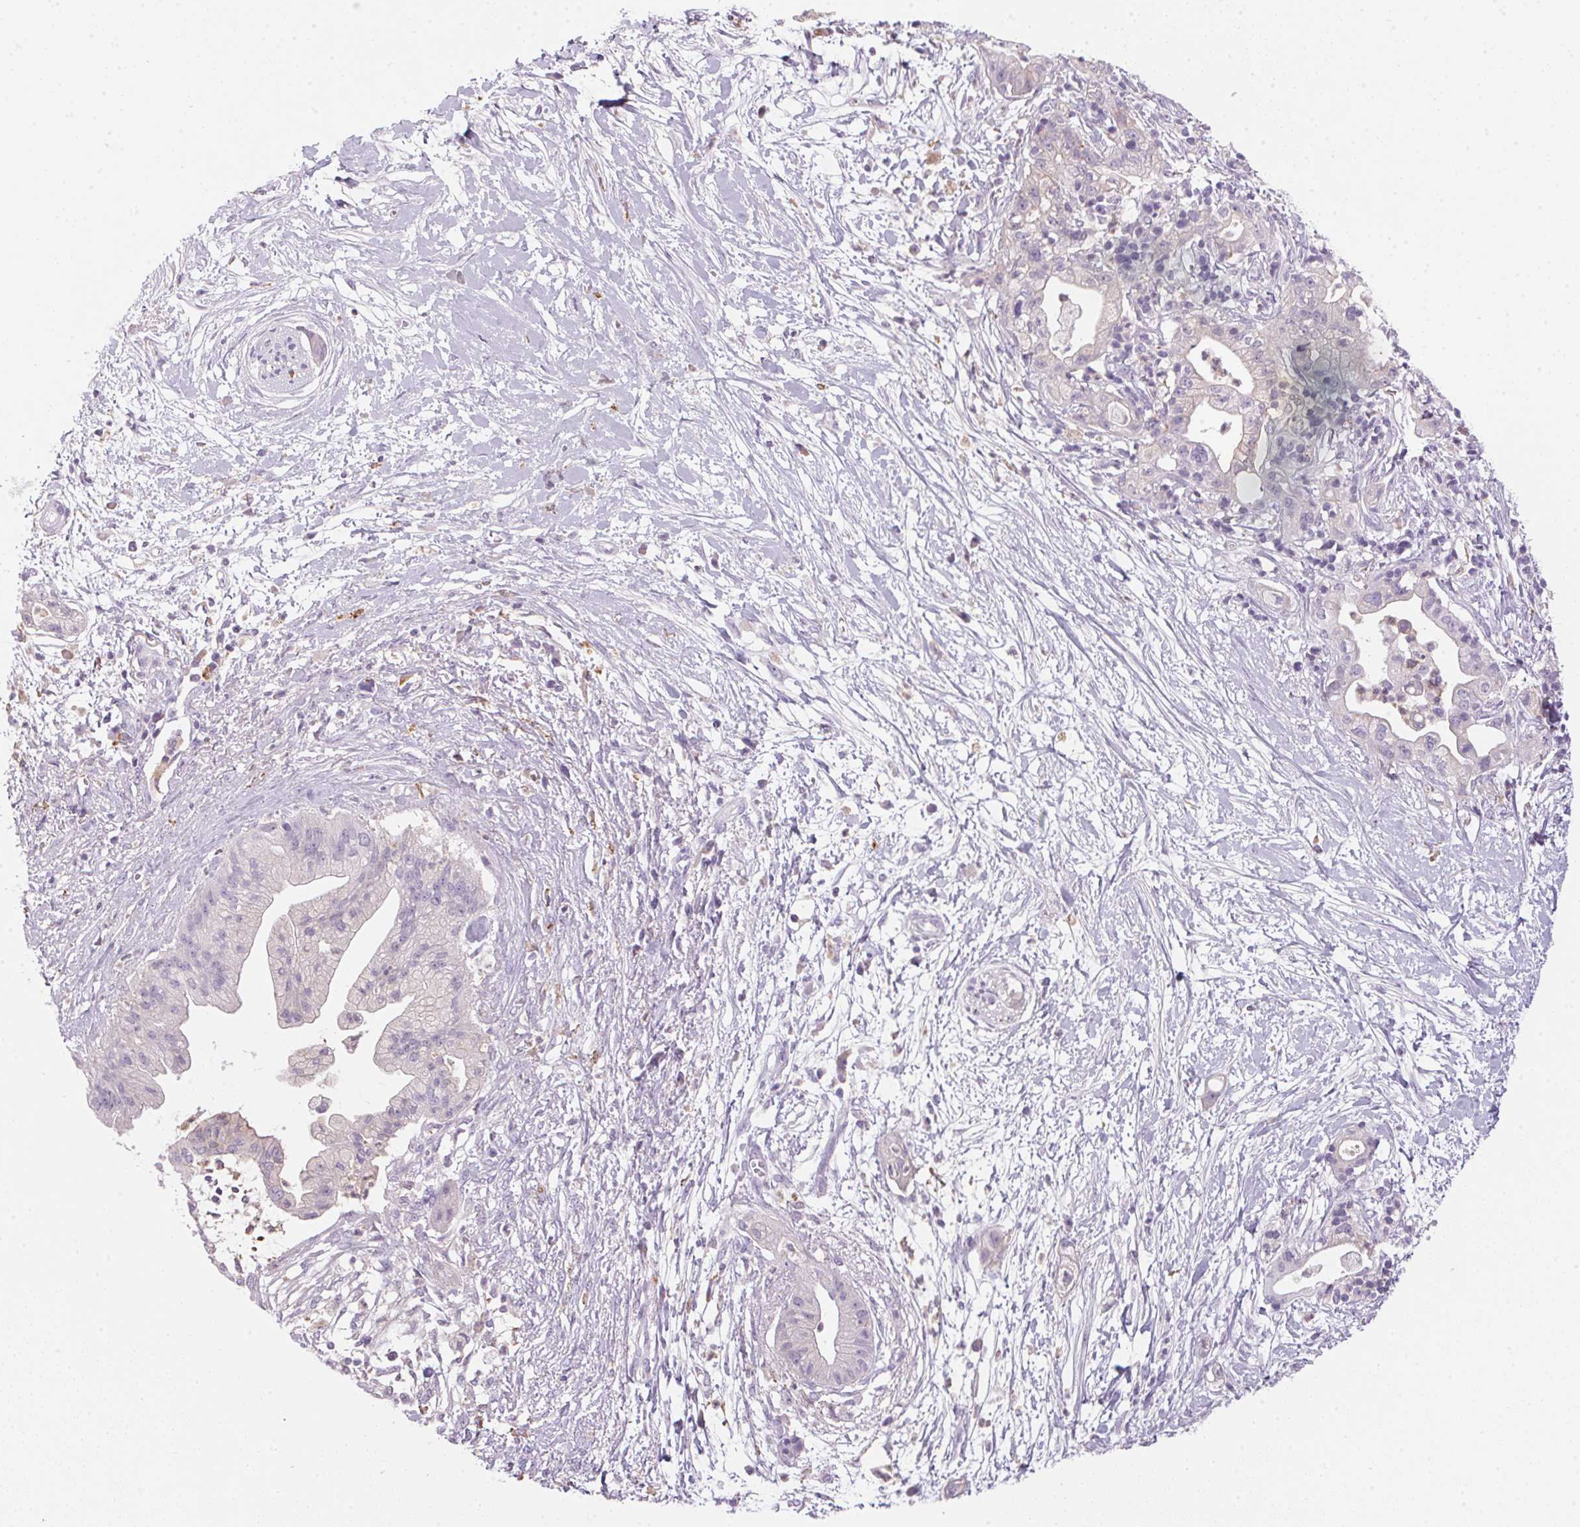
{"staining": {"intensity": "negative", "quantity": "none", "location": "none"}, "tissue": "pancreatic cancer", "cell_type": "Tumor cells", "image_type": "cancer", "snomed": [{"axis": "morphology", "description": "Normal tissue, NOS"}, {"axis": "morphology", "description": "Adenocarcinoma, NOS"}, {"axis": "topography", "description": "Lymph node"}, {"axis": "topography", "description": "Pancreas"}], "caption": "There is no significant staining in tumor cells of adenocarcinoma (pancreatic). (DAB immunohistochemistry with hematoxylin counter stain).", "gene": "ECPAS", "patient": {"sex": "female", "age": 58}}